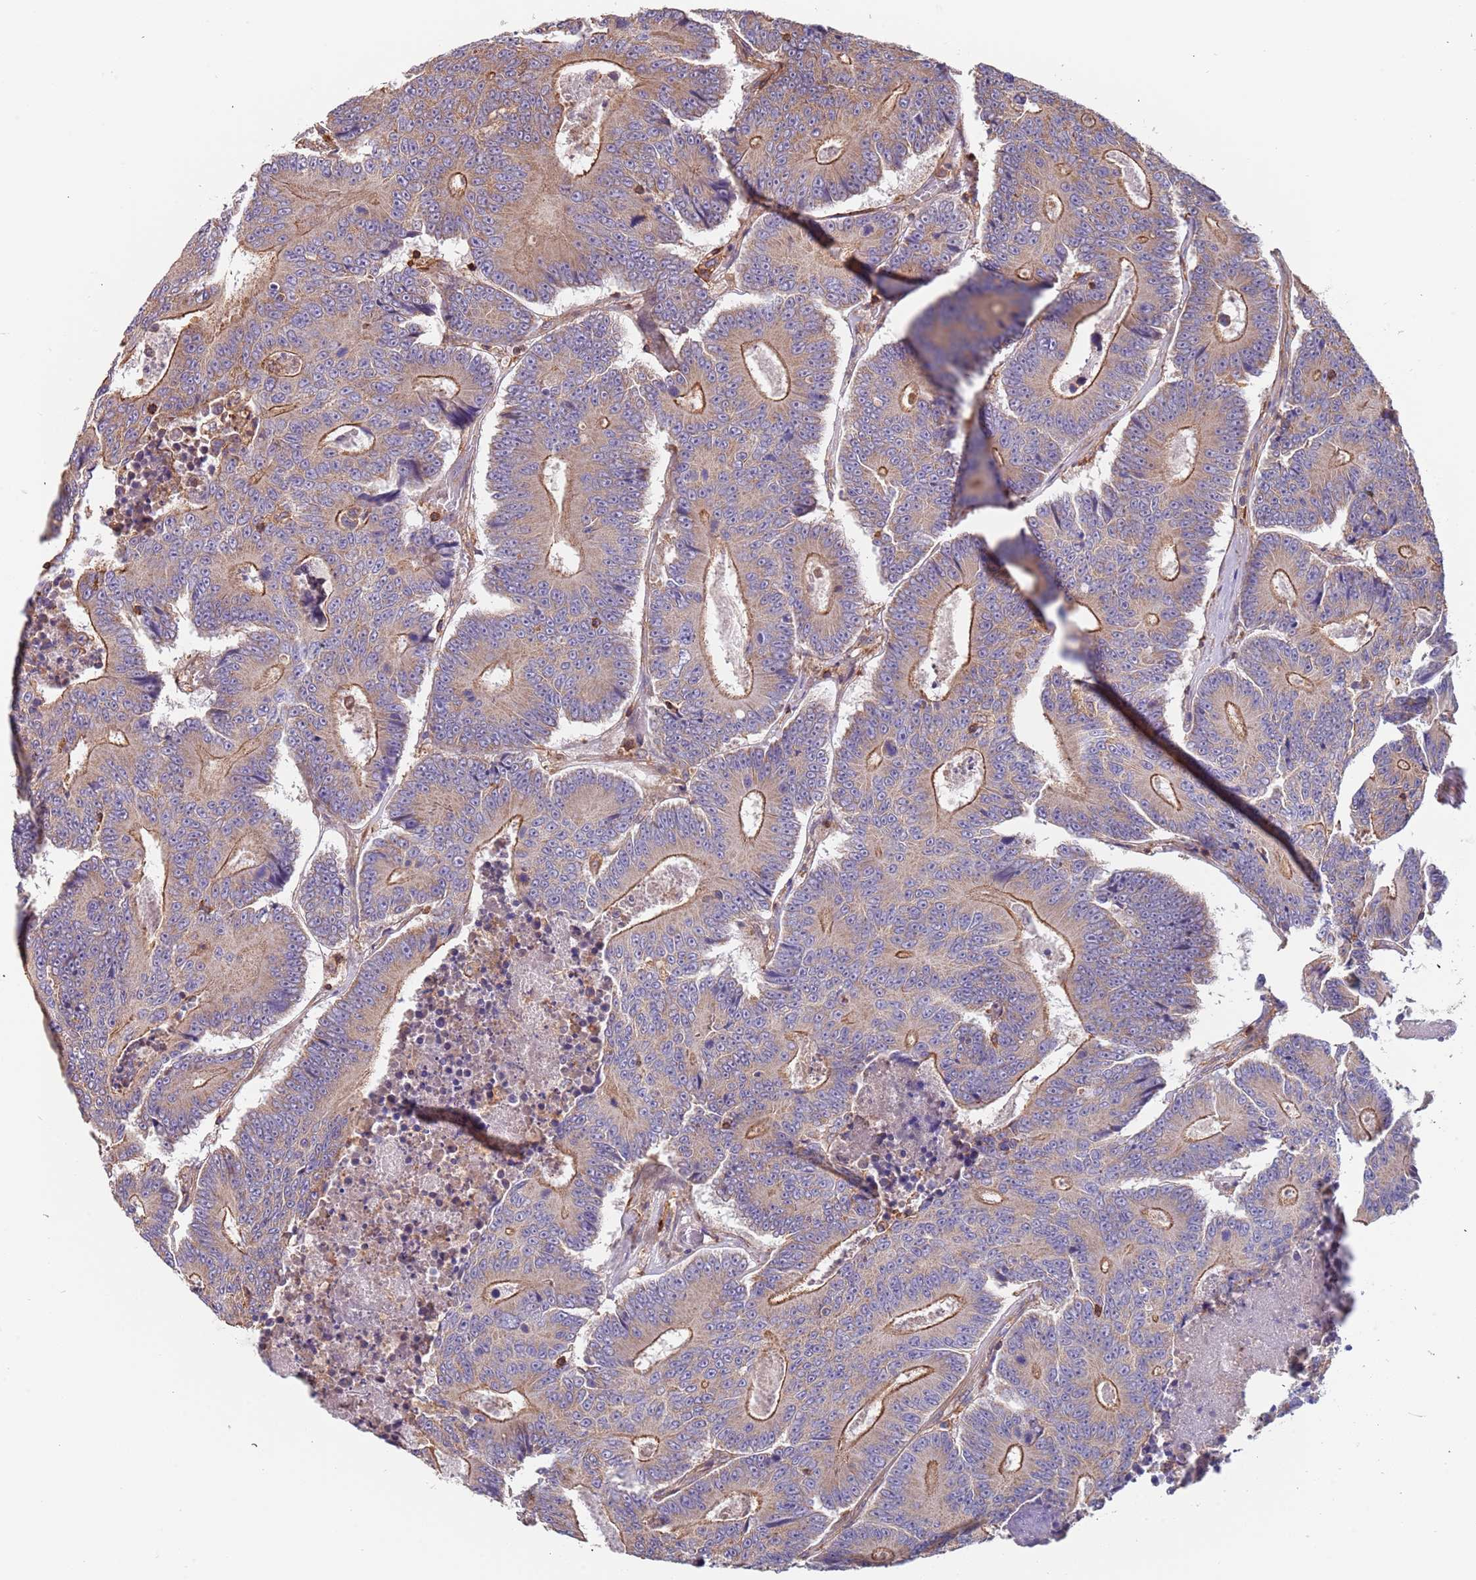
{"staining": {"intensity": "moderate", "quantity": "<25%", "location": "cytoplasmic/membranous"}, "tissue": "colorectal cancer", "cell_type": "Tumor cells", "image_type": "cancer", "snomed": [{"axis": "morphology", "description": "Adenocarcinoma, NOS"}, {"axis": "topography", "description": "Colon"}], "caption": "Colorectal cancer stained for a protein displays moderate cytoplasmic/membranous positivity in tumor cells.", "gene": "SYT4", "patient": {"sex": "male", "age": 83}}